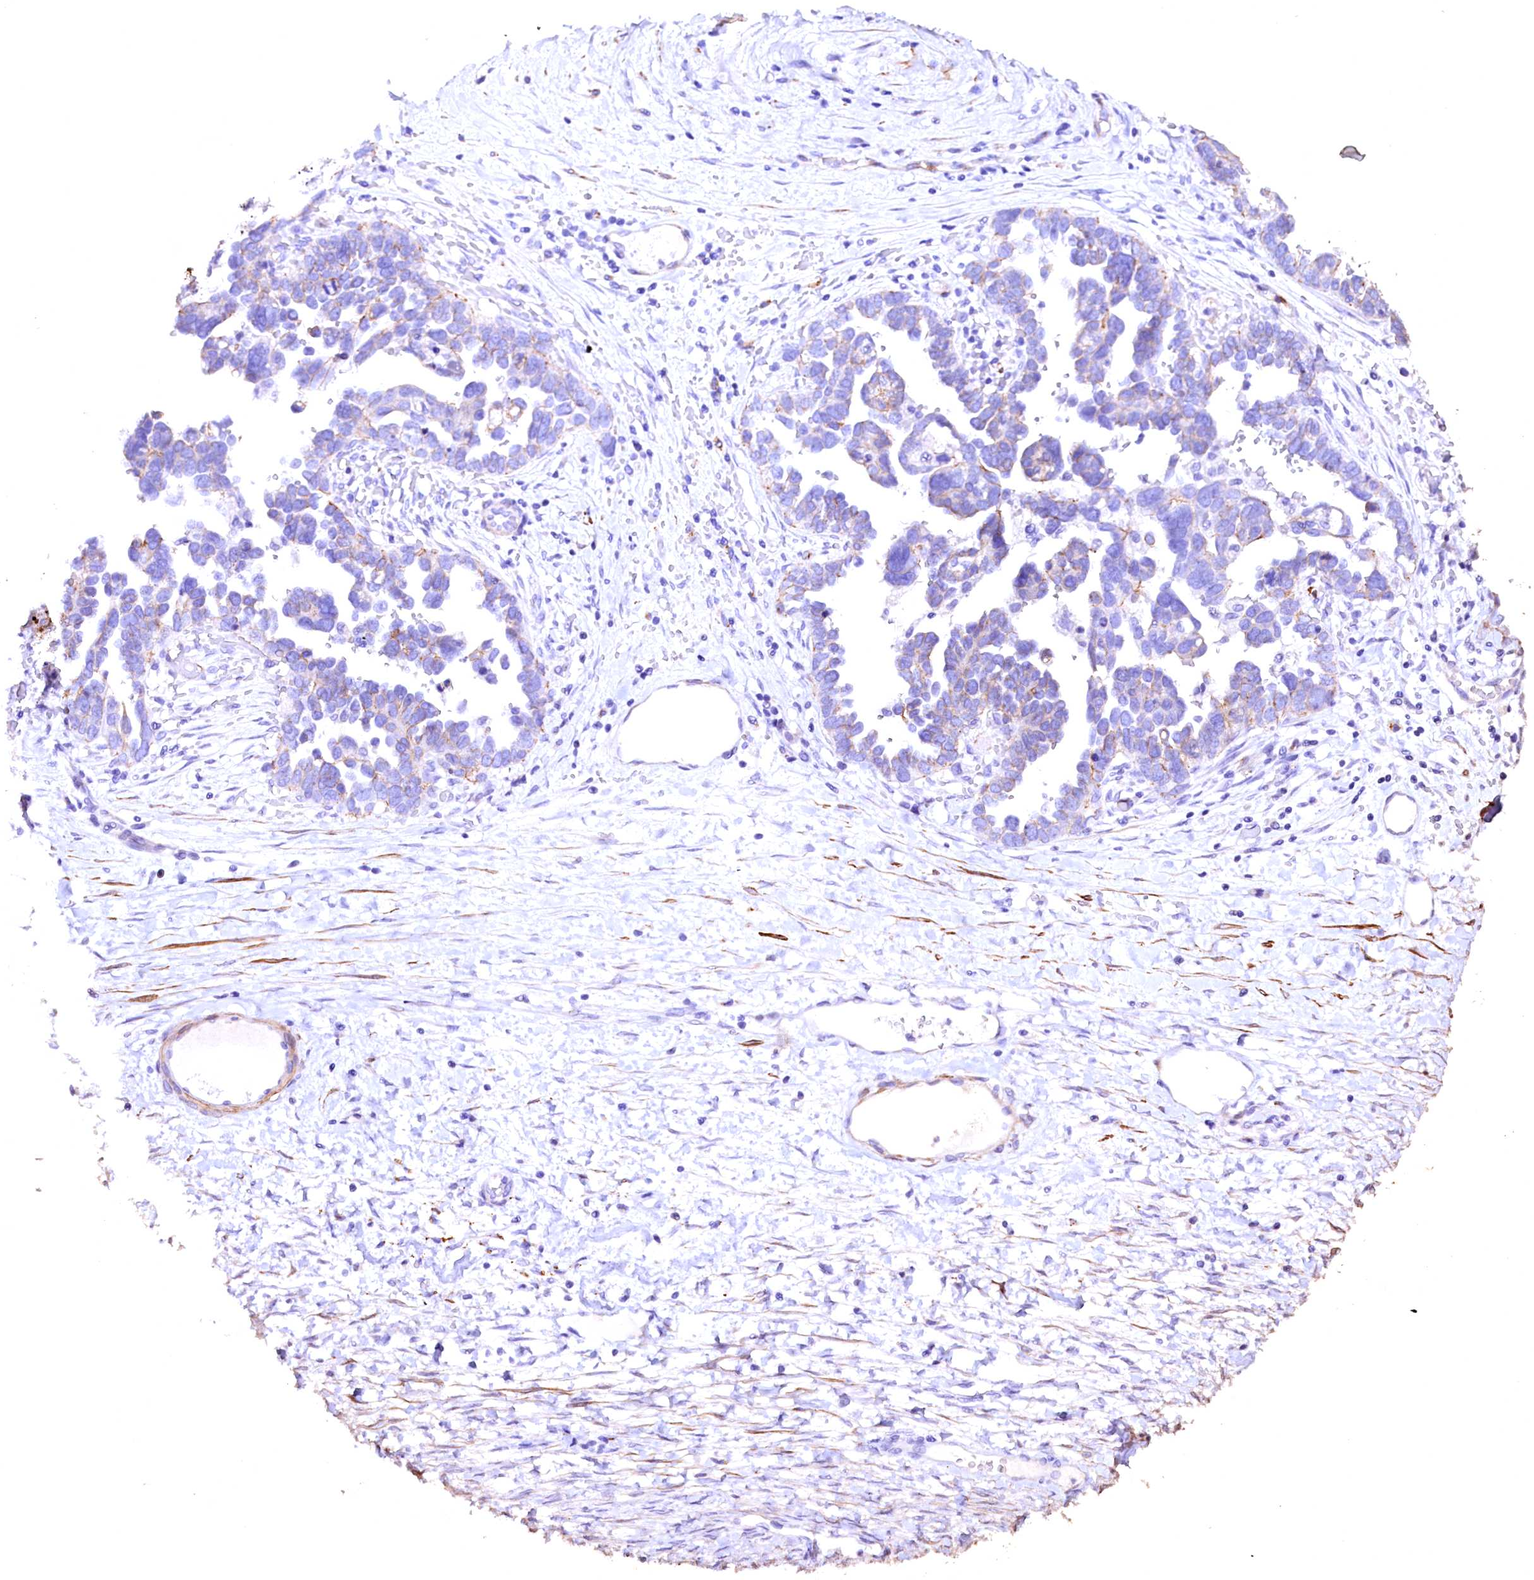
{"staining": {"intensity": "negative", "quantity": "none", "location": "none"}, "tissue": "ovarian cancer", "cell_type": "Tumor cells", "image_type": "cancer", "snomed": [{"axis": "morphology", "description": "Cystadenocarcinoma, serous, NOS"}, {"axis": "topography", "description": "Ovary"}], "caption": "Serous cystadenocarcinoma (ovarian) was stained to show a protein in brown. There is no significant staining in tumor cells.", "gene": "VPS36", "patient": {"sex": "female", "age": 54}}